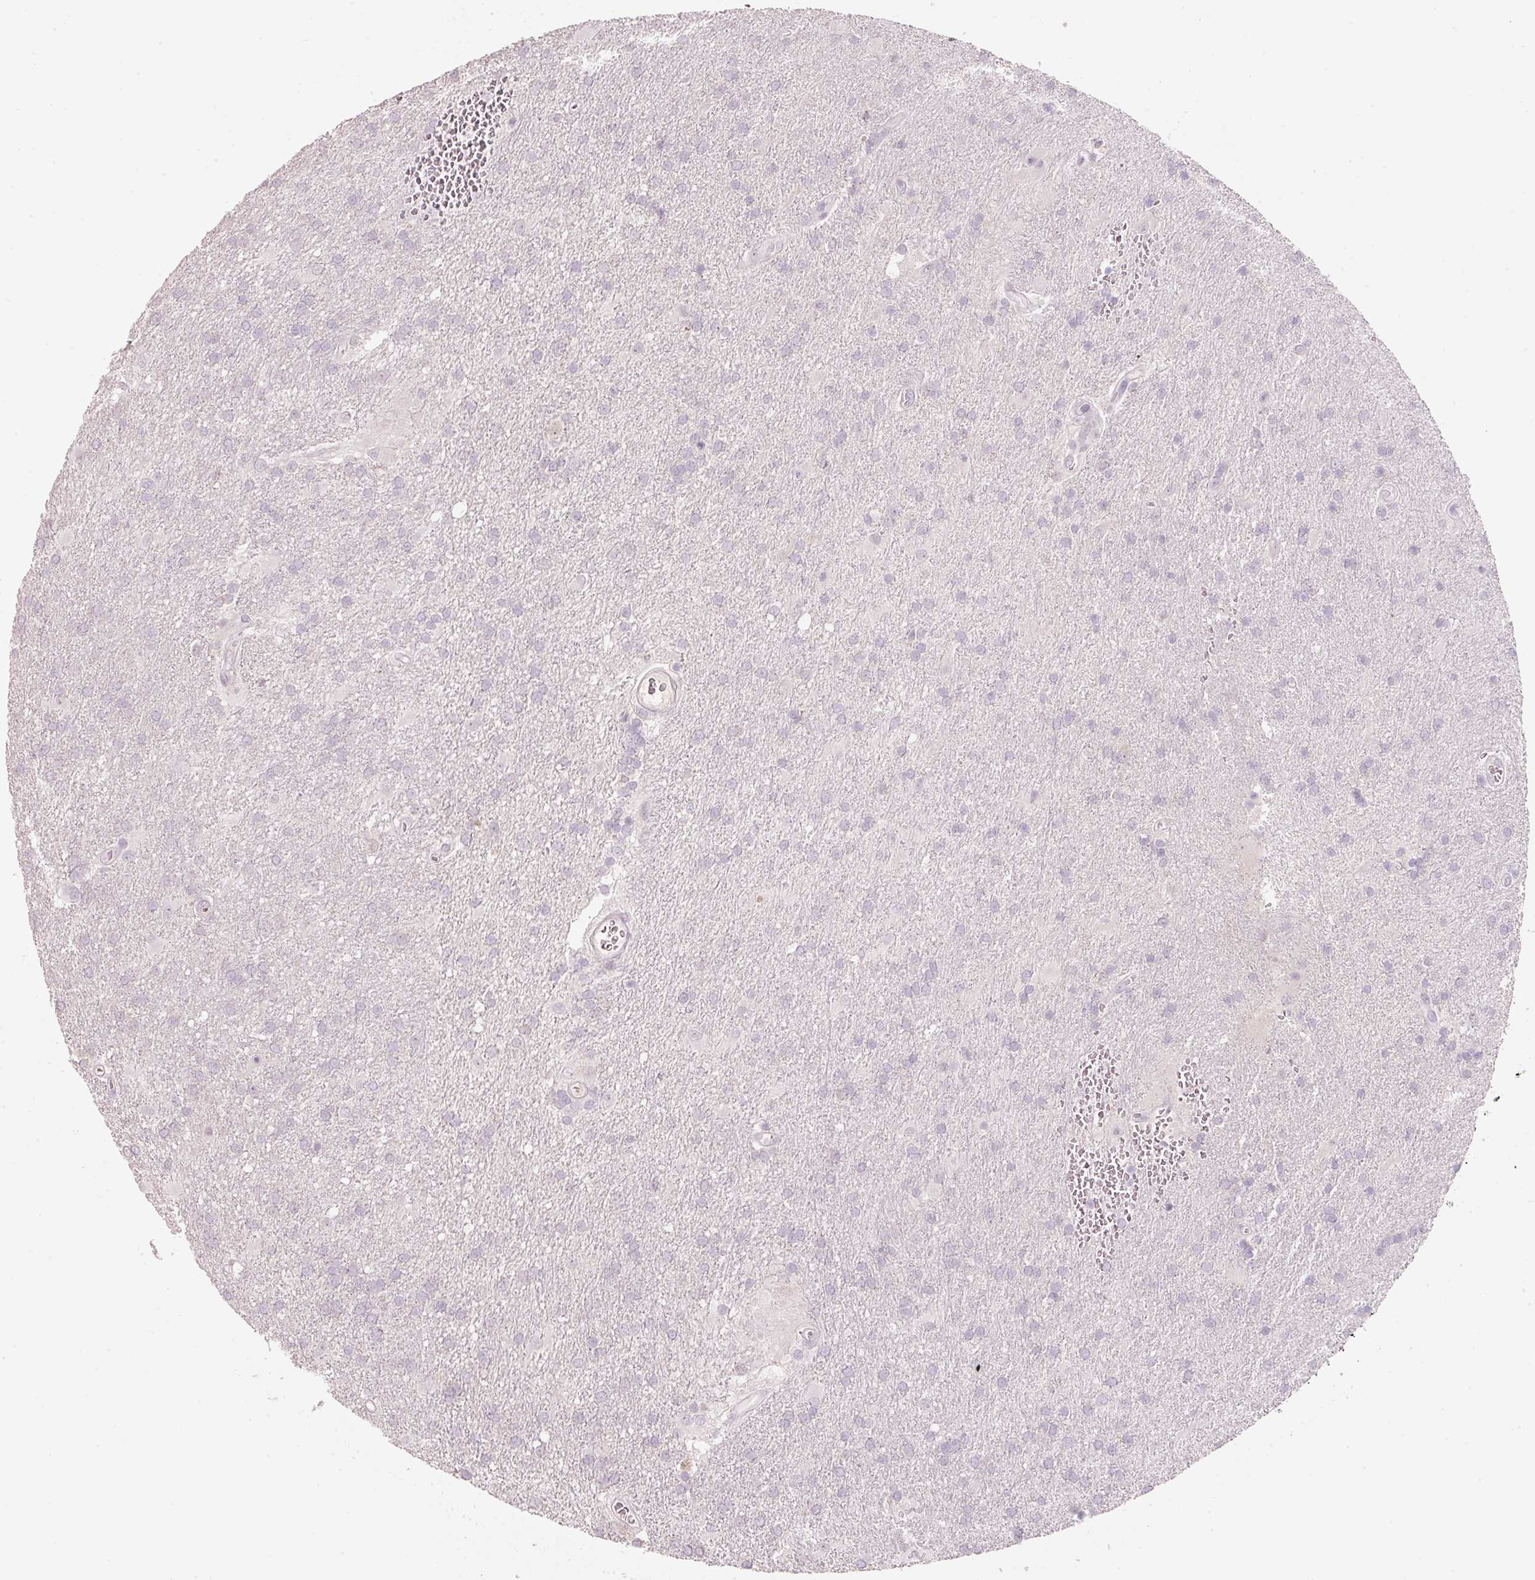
{"staining": {"intensity": "negative", "quantity": "none", "location": "none"}, "tissue": "glioma", "cell_type": "Tumor cells", "image_type": "cancer", "snomed": [{"axis": "morphology", "description": "Glioma, malignant, Low grade"}, {"axis": "topography", "description": "Brain"}], "caption": "An IHC histopathology image of glioma is shown. There is no staining in tumor cells of glioma.", "gene": "ENSG00000206549", "patient": {"sex": "male", "age": 66}}